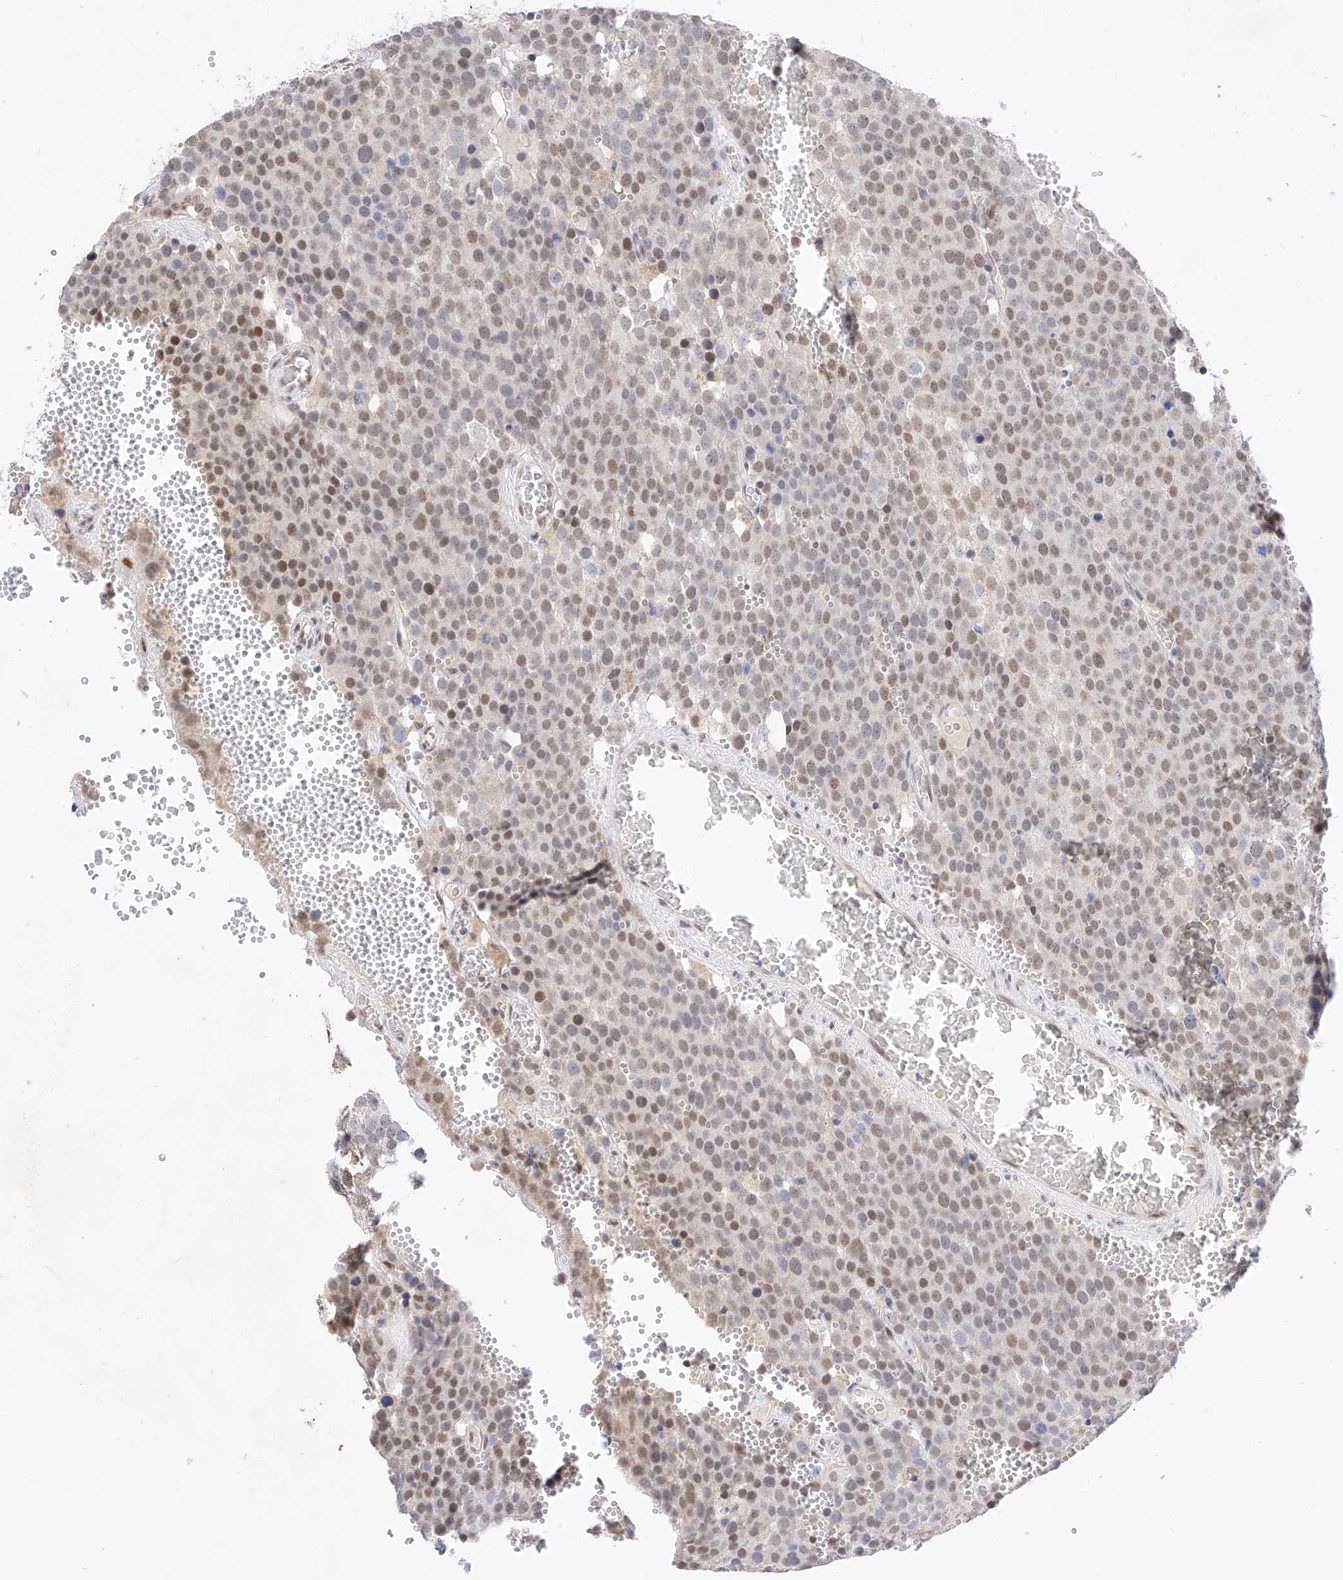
{"staining": {"intensity": "moderate", "quantity": "25%-75%", "location": "nuclear"}, "tissue": "testis cancer", "cell_type": "Tumor cells", "image_type": "cancer", "snomed": [{"axis": "morphology", "description": "Seminoma, NOS"}, {"axis": "topography", "description": "Testis"}], "caption": "Immunohistochemistry (IHC) image of neoplastic tissue: testis seminoma stained using immunohistochemistry demonstrates medium levels of moderate protein expression localized specifically in the nuclear of tumor cells, appearing as a nuclear brown color.", "gene": "KCNJ1", "patient": {"sex": "male", "age": 71}}